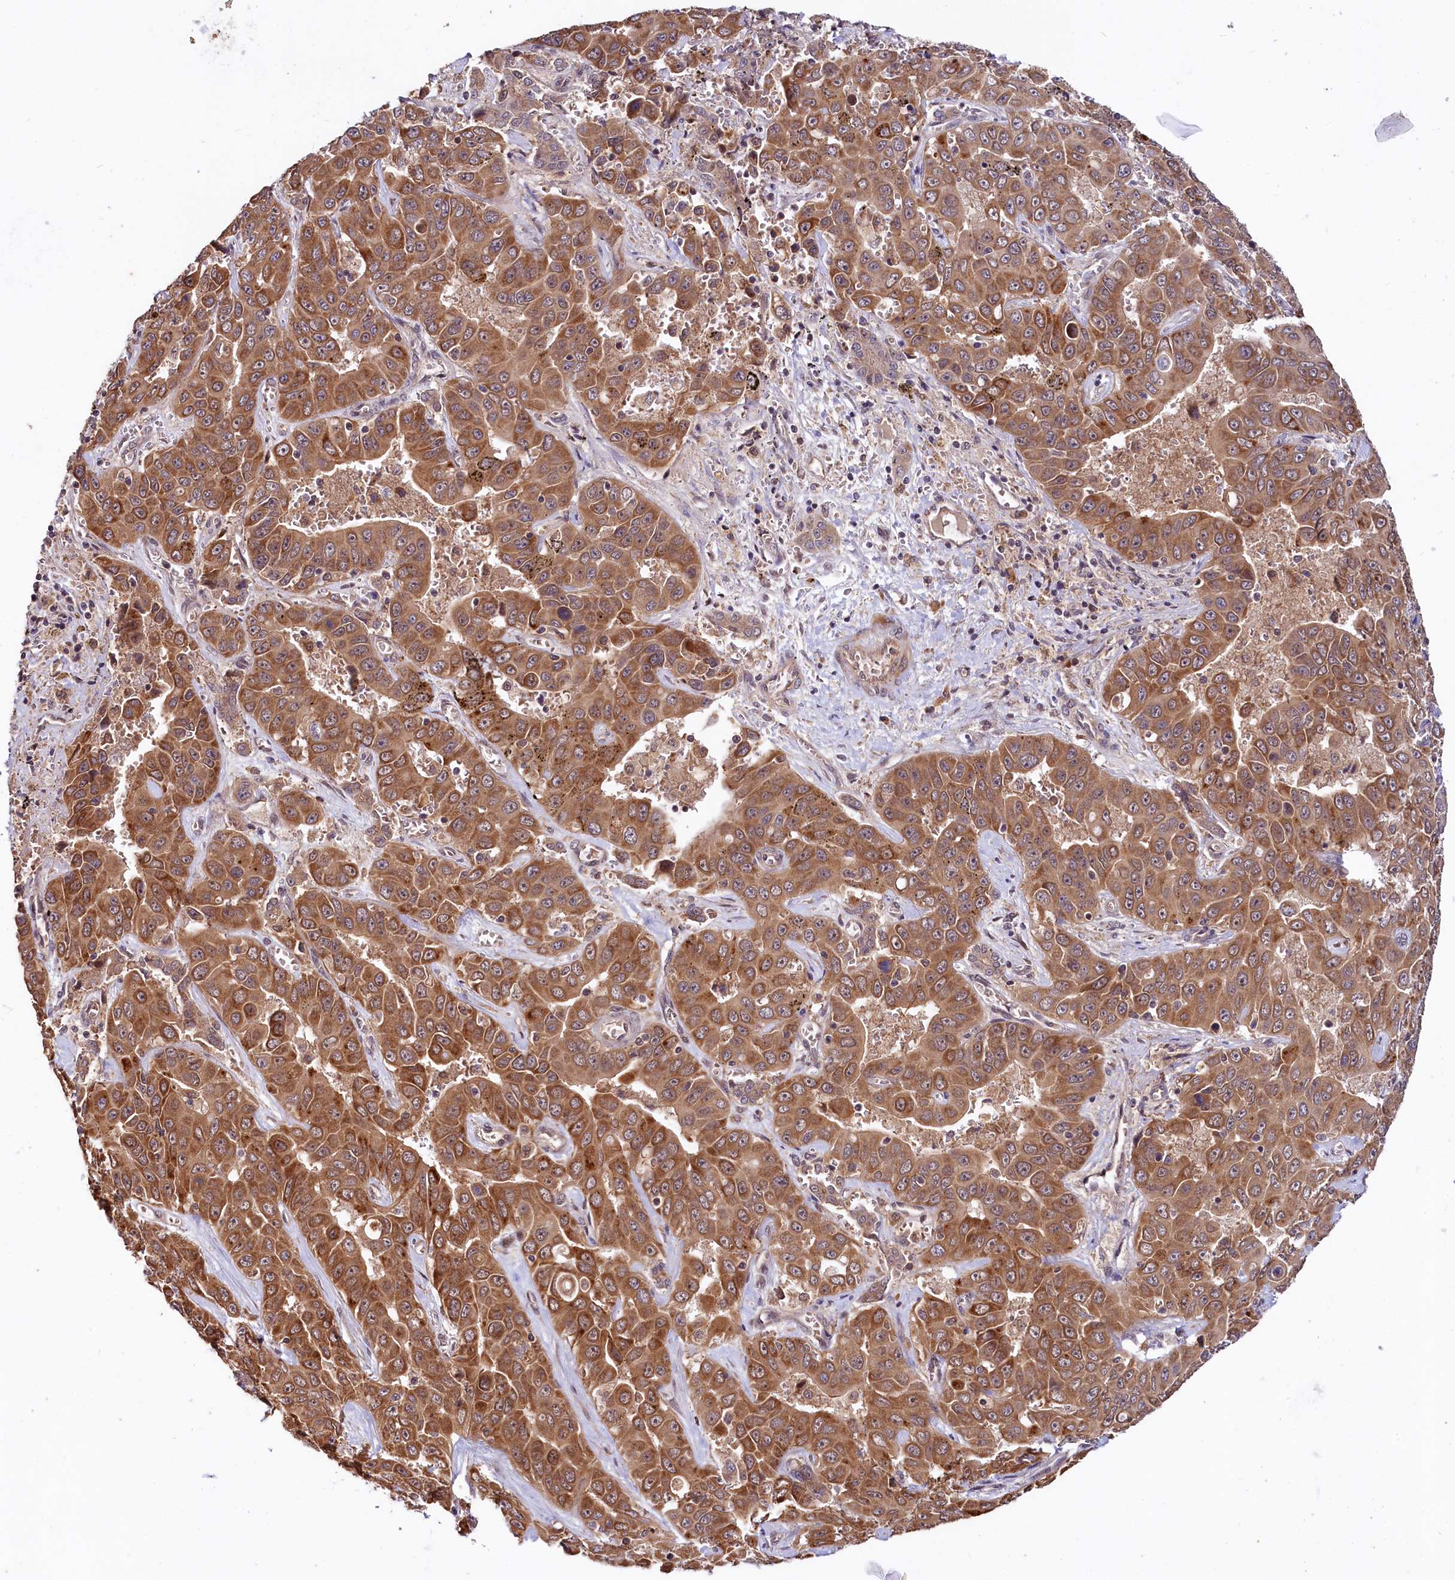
{"staining": {"intensity": "moderate", "quantity": ">75%", "location": "cytoplasmic/membranous"}, "tissue": "liver cancer", "cell_type": "Tumor cells", "image_type": "cancer", "snomed": [{"axis": "morphology", "description": "Cholangiocarcinoma"}, {"axis": "topography", "description": "Liver"}], "caption": "Immunohistochemistry (IHC) staining of liver cancer, which reveals medium levels of moderate cytoplasmic/membranous expression in about >75% of tumor cells indicating moderate cytoplasmic/membranous protein staining. The staining was performed using DAB (3,3'-diaminobenzidine) (brown) for protein detection and nuclei were counterstained in hematoxylin (blue).", "gene": "UBE3A", "patient": {"sex": "female", "age": 52}}